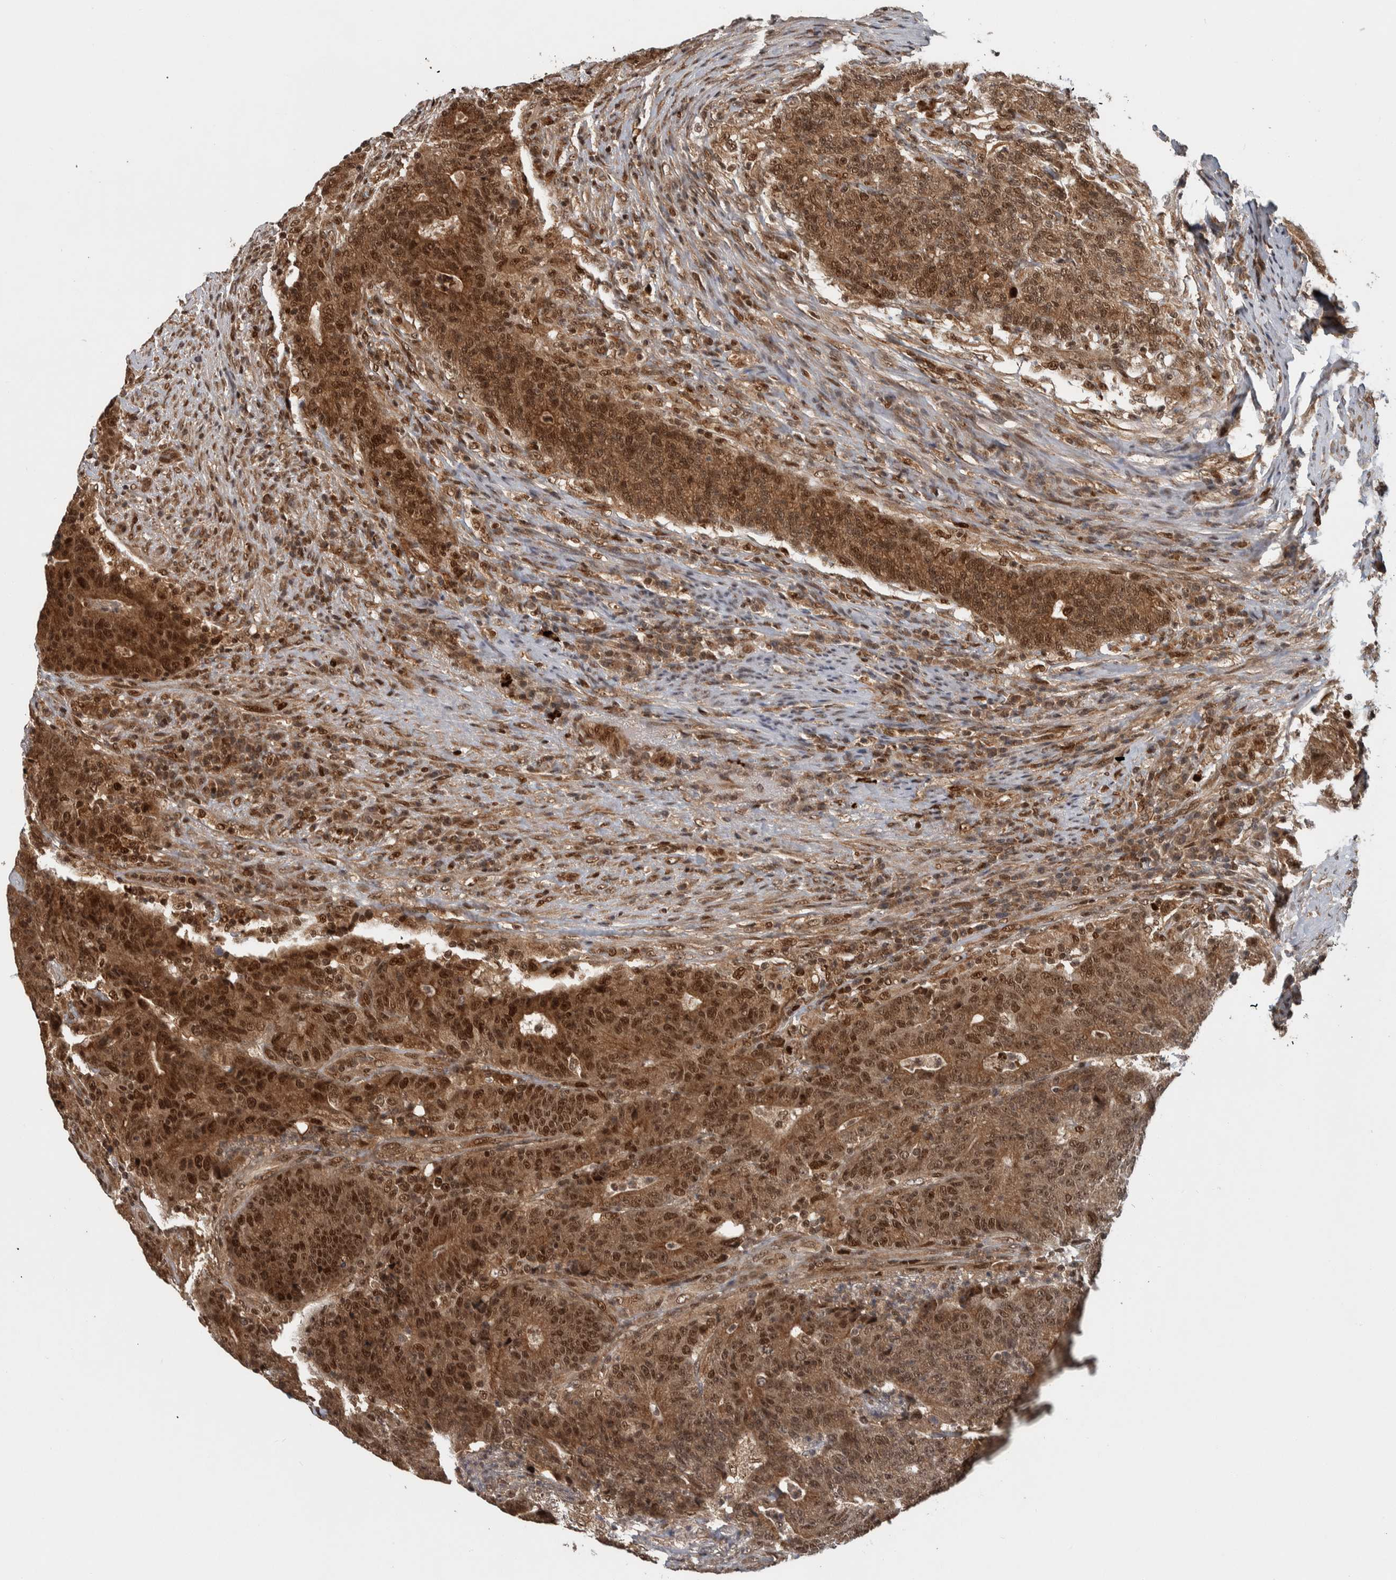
{"staining": {"intensity": "strong", "quantity": ">75%", "location": "cytoplasmic/membranous,nuclear"}, "tissue": "colorectal cancer", "cell_type": "Tumor cells", "image_type": "cancer", "snomed": [{"axis": "morphology", "description": "Normal tissue, NOS"}, {"axis": "morphology", "description": "Adenocarcinoma, NOS"}, {"axis": "topography", "description": "Colon"}], "caption": "High-power microscopy captured an immunohistochemistry micrograph of colorectal cancer (adenocarcinoma), revealing strong cytoplasmic/membranous and nuclear staining in about >75% of tumor cells. (DAB (3,3'-diaminobenzidine) = brown stain, brightfield microscopy at high magnification).", "gene": "RPS6KA4", "patient": {"sex": "female", "age": 75}}